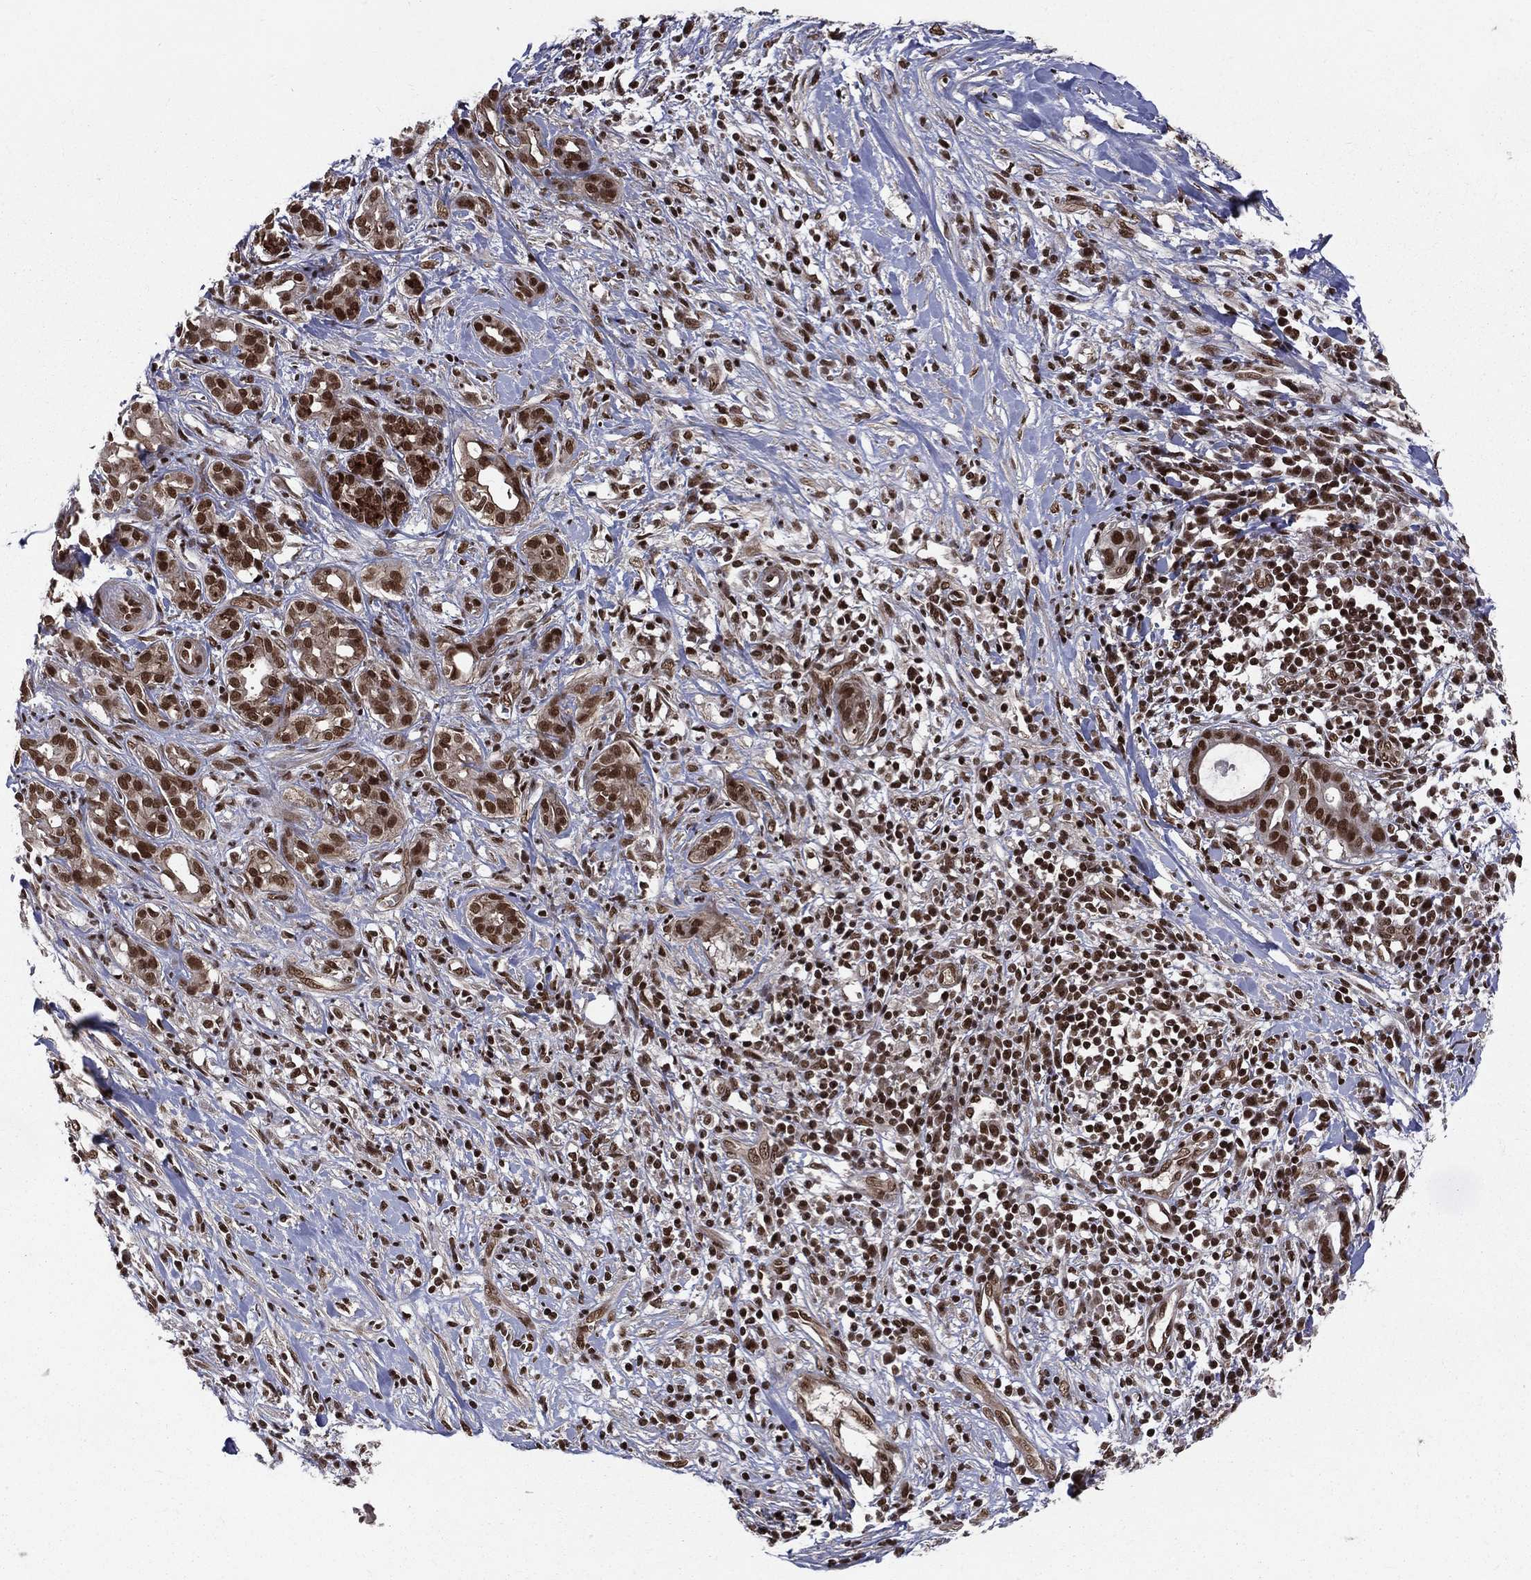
{"staining": {"intensity": "strong", "quantity": ">75%", "location": "nuclear"}, "tissue": "pancreatic cancer", "cell_type": "Tumor cells", "image_type": "cancer", "snomed": [{"axis": "morphology", "description": "Adenocarcinoma, NOS"}, {"axis": "topography", "description": "Pancreas"}], "caption": "IHC photomicrograph of human pancreatic cancer (adenocarcinoma) stained for a protein (brown), which shows high levels of strong nuclear expression in about >75% of tumor cells.", "gene": "SMC3", "patient": {"sex": "male", "age": 61}}